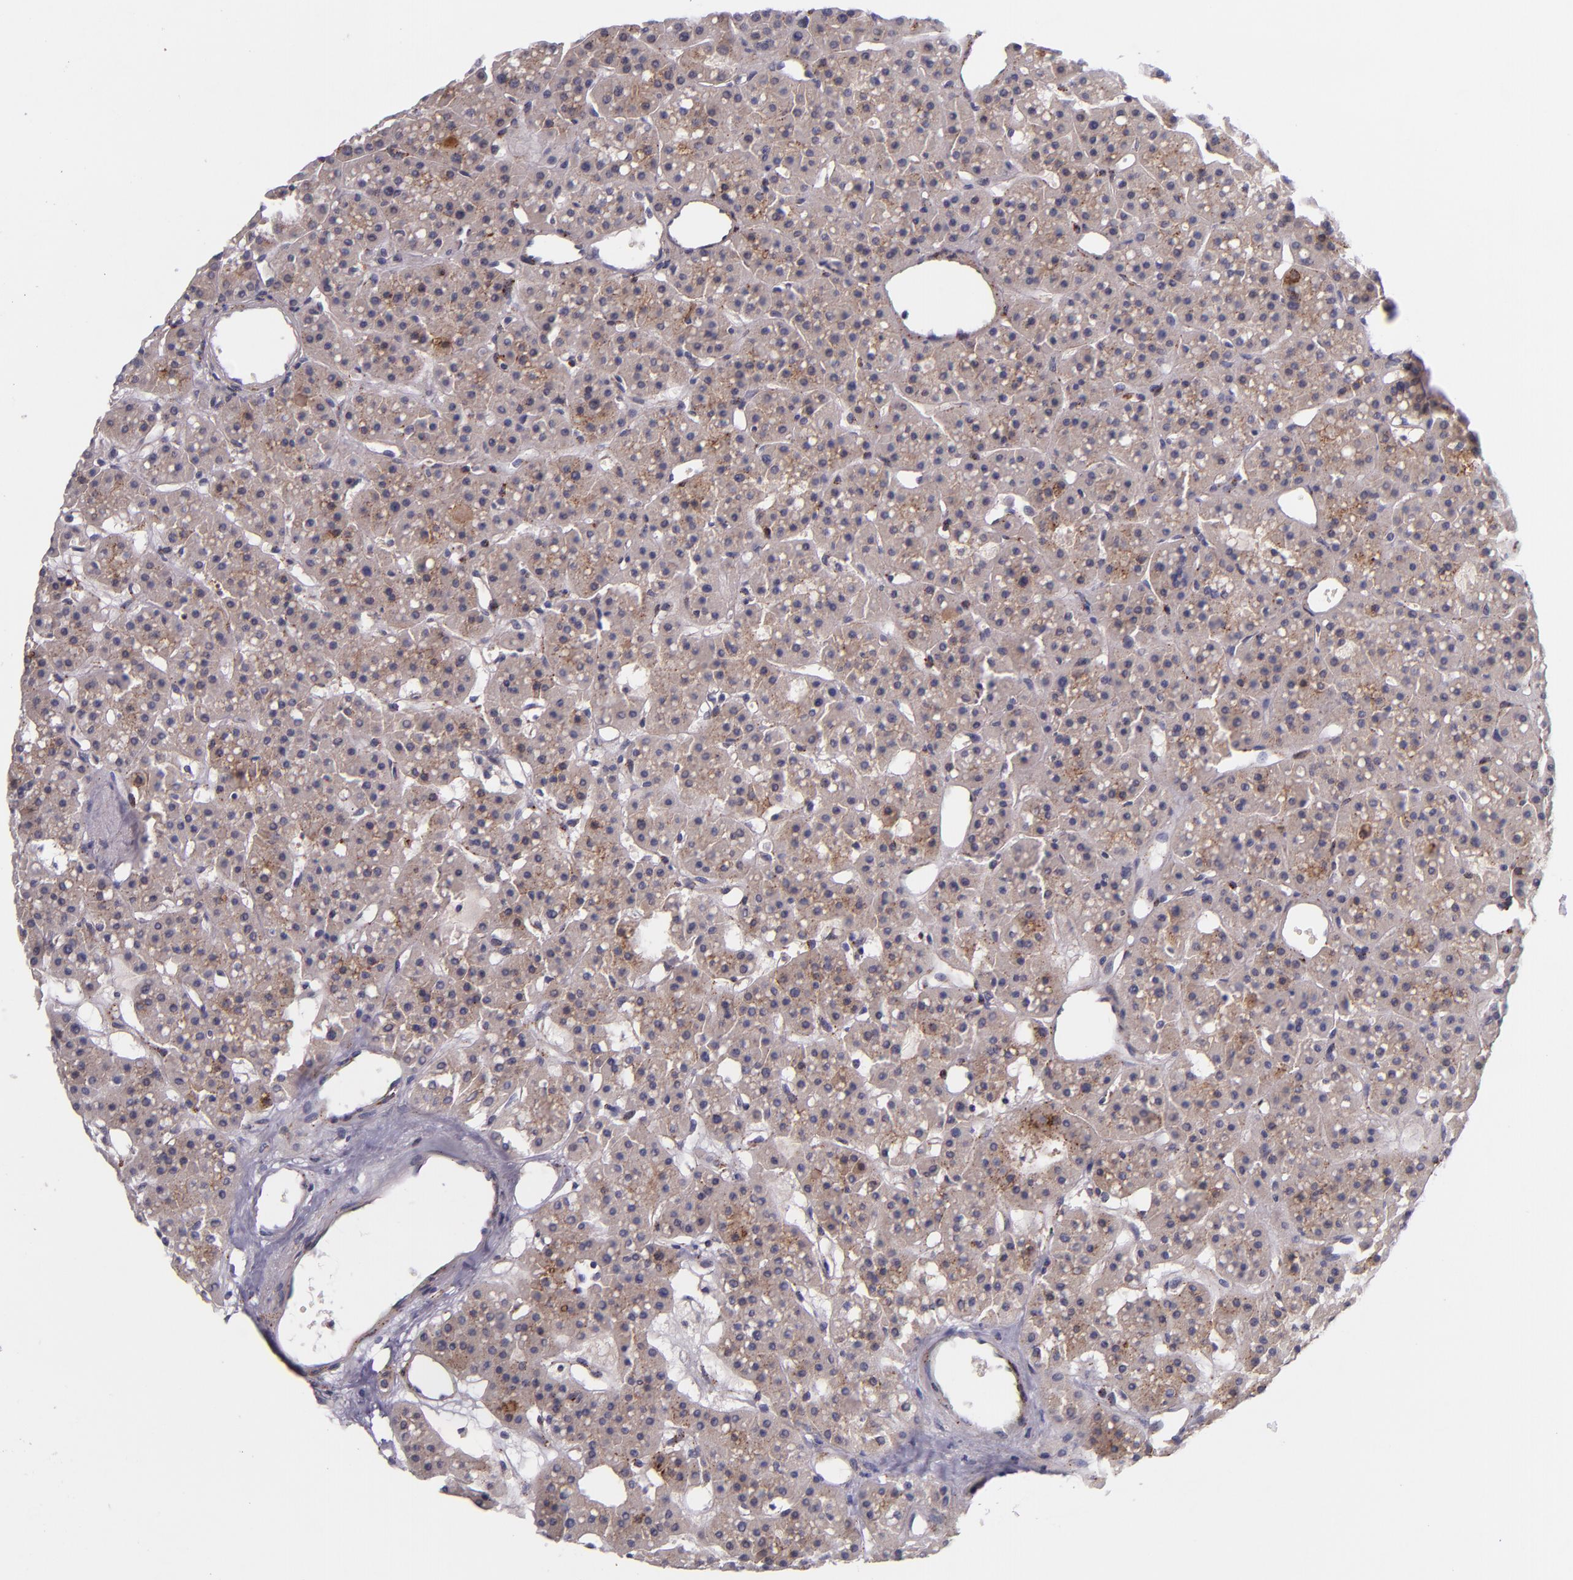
{"staining": {"intensity": "weak", "quantity": "25%-75%", "location": "cytoplasmic/membranous"}, "tissue": "parathyroid gland", "cell_type": "Glandular cells", "image_type": "normal", "snomed": [{"axis": "morphology", "description": "Normal tissue, NOS"}, {"axis": "topography", "description": "Parathyroid gland"}], "caption": "Parathyroid gland stained with DAB (3,3'-diaminobenzidine) immunohistochemistry (IHC) reveals low levels of weak cytoplasmic/membranous staining in approximately 25%-75% of glandular cells.", "gene": "LGALS1", "patient": {"sex": "female", "age": 76}}